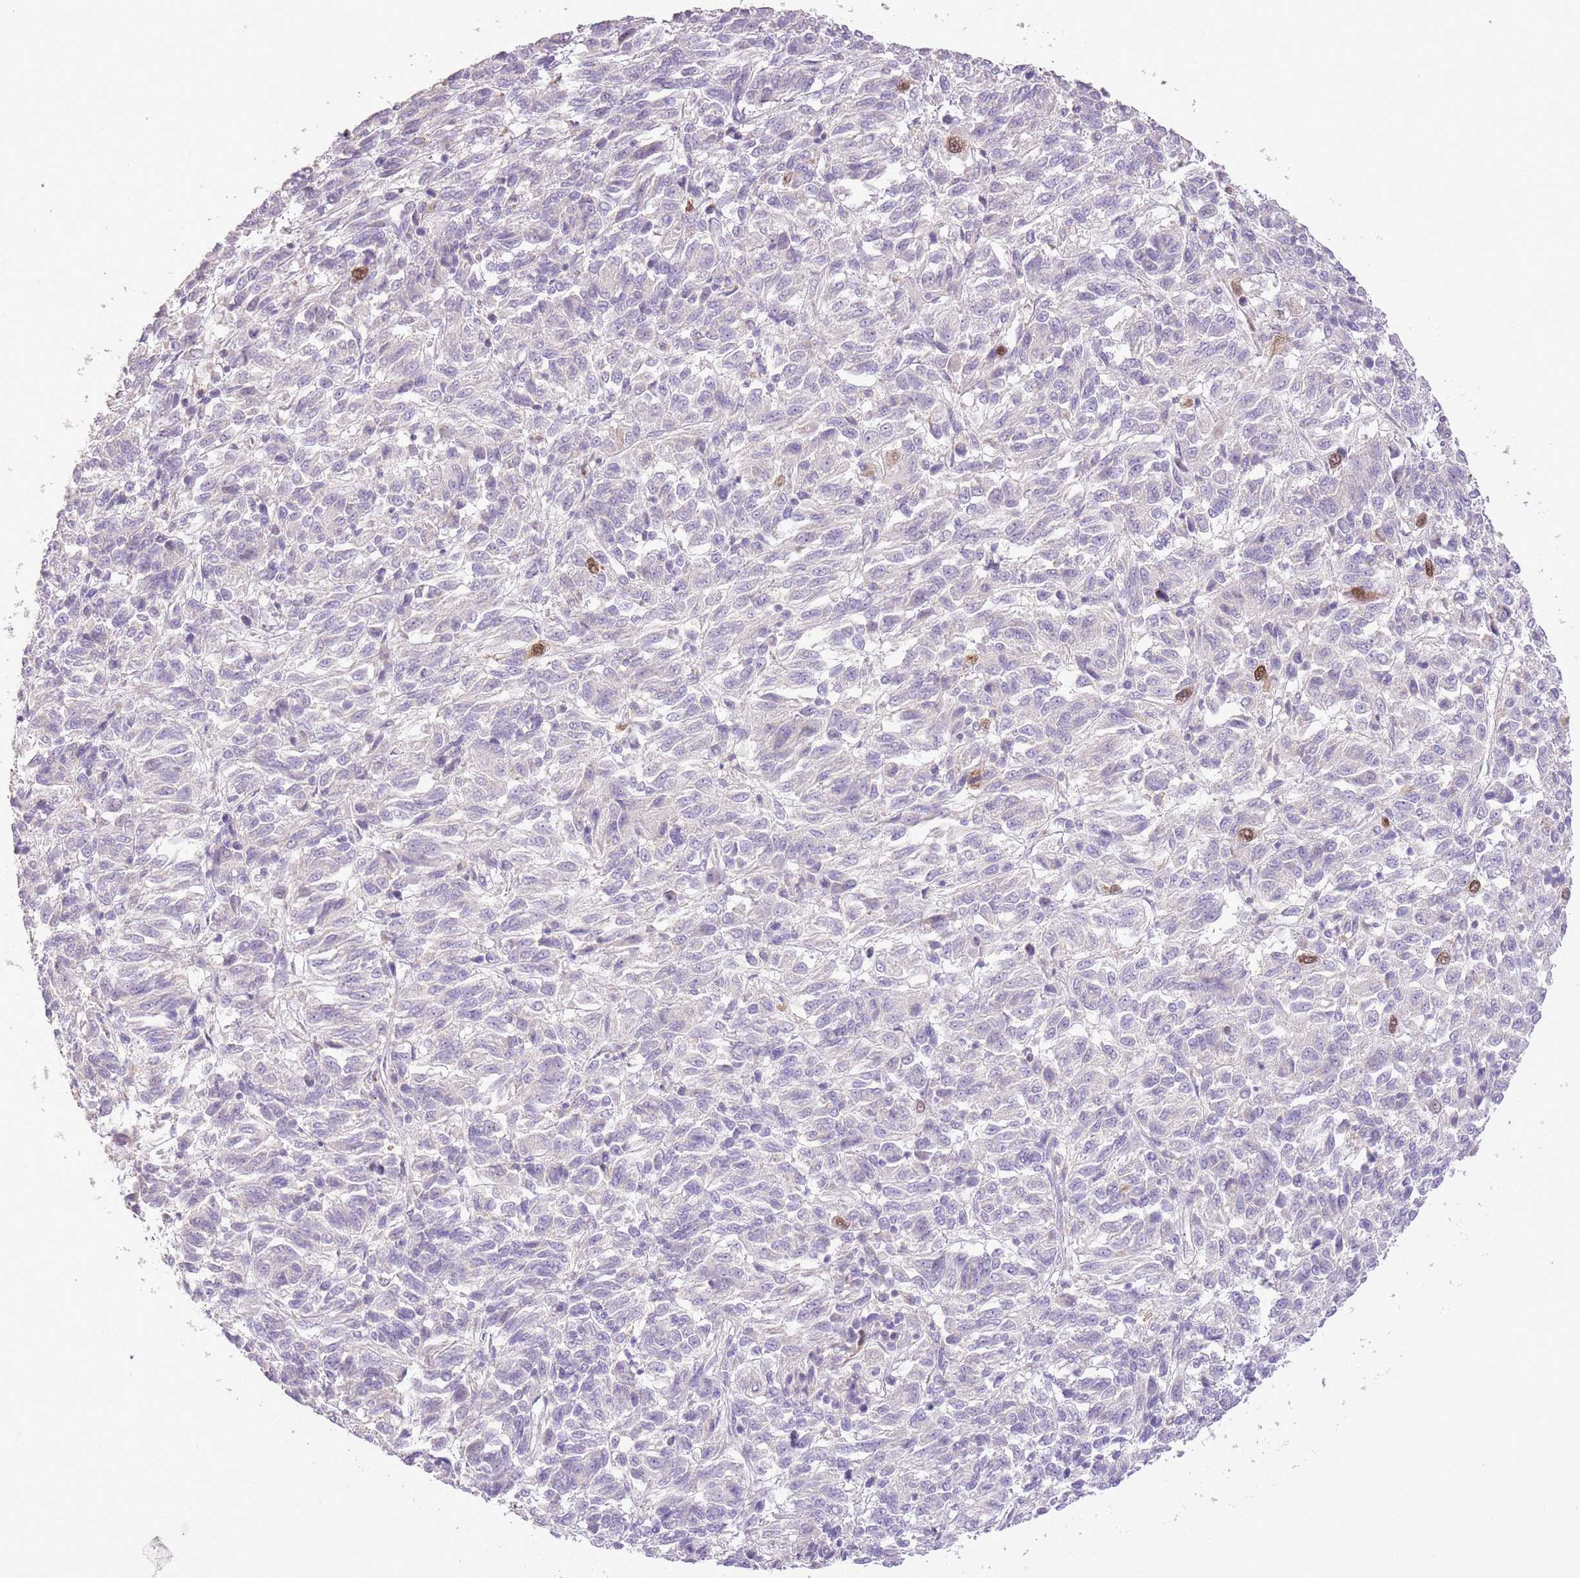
{"staining": {"intensity": "moderate", "quantity": "<25%", "location": "nuclear"}, "tissue": "melanoma", "cell_type": "Tumor cells", "image_type": "cancer", "snomed": [{"axis": "morphology", "description": "Malignant melanoma, Metastatic site"}, {"axis": "topography", "description": "Lung"}], "caption": "Human malignant melanoma (metastatic site) stained for a protein (brown) reveals moderate nuclear positive expression in approximately <25% of tumor cells.", "gene": "GMNN", "patient": {"sex": "male", "age": 64}}